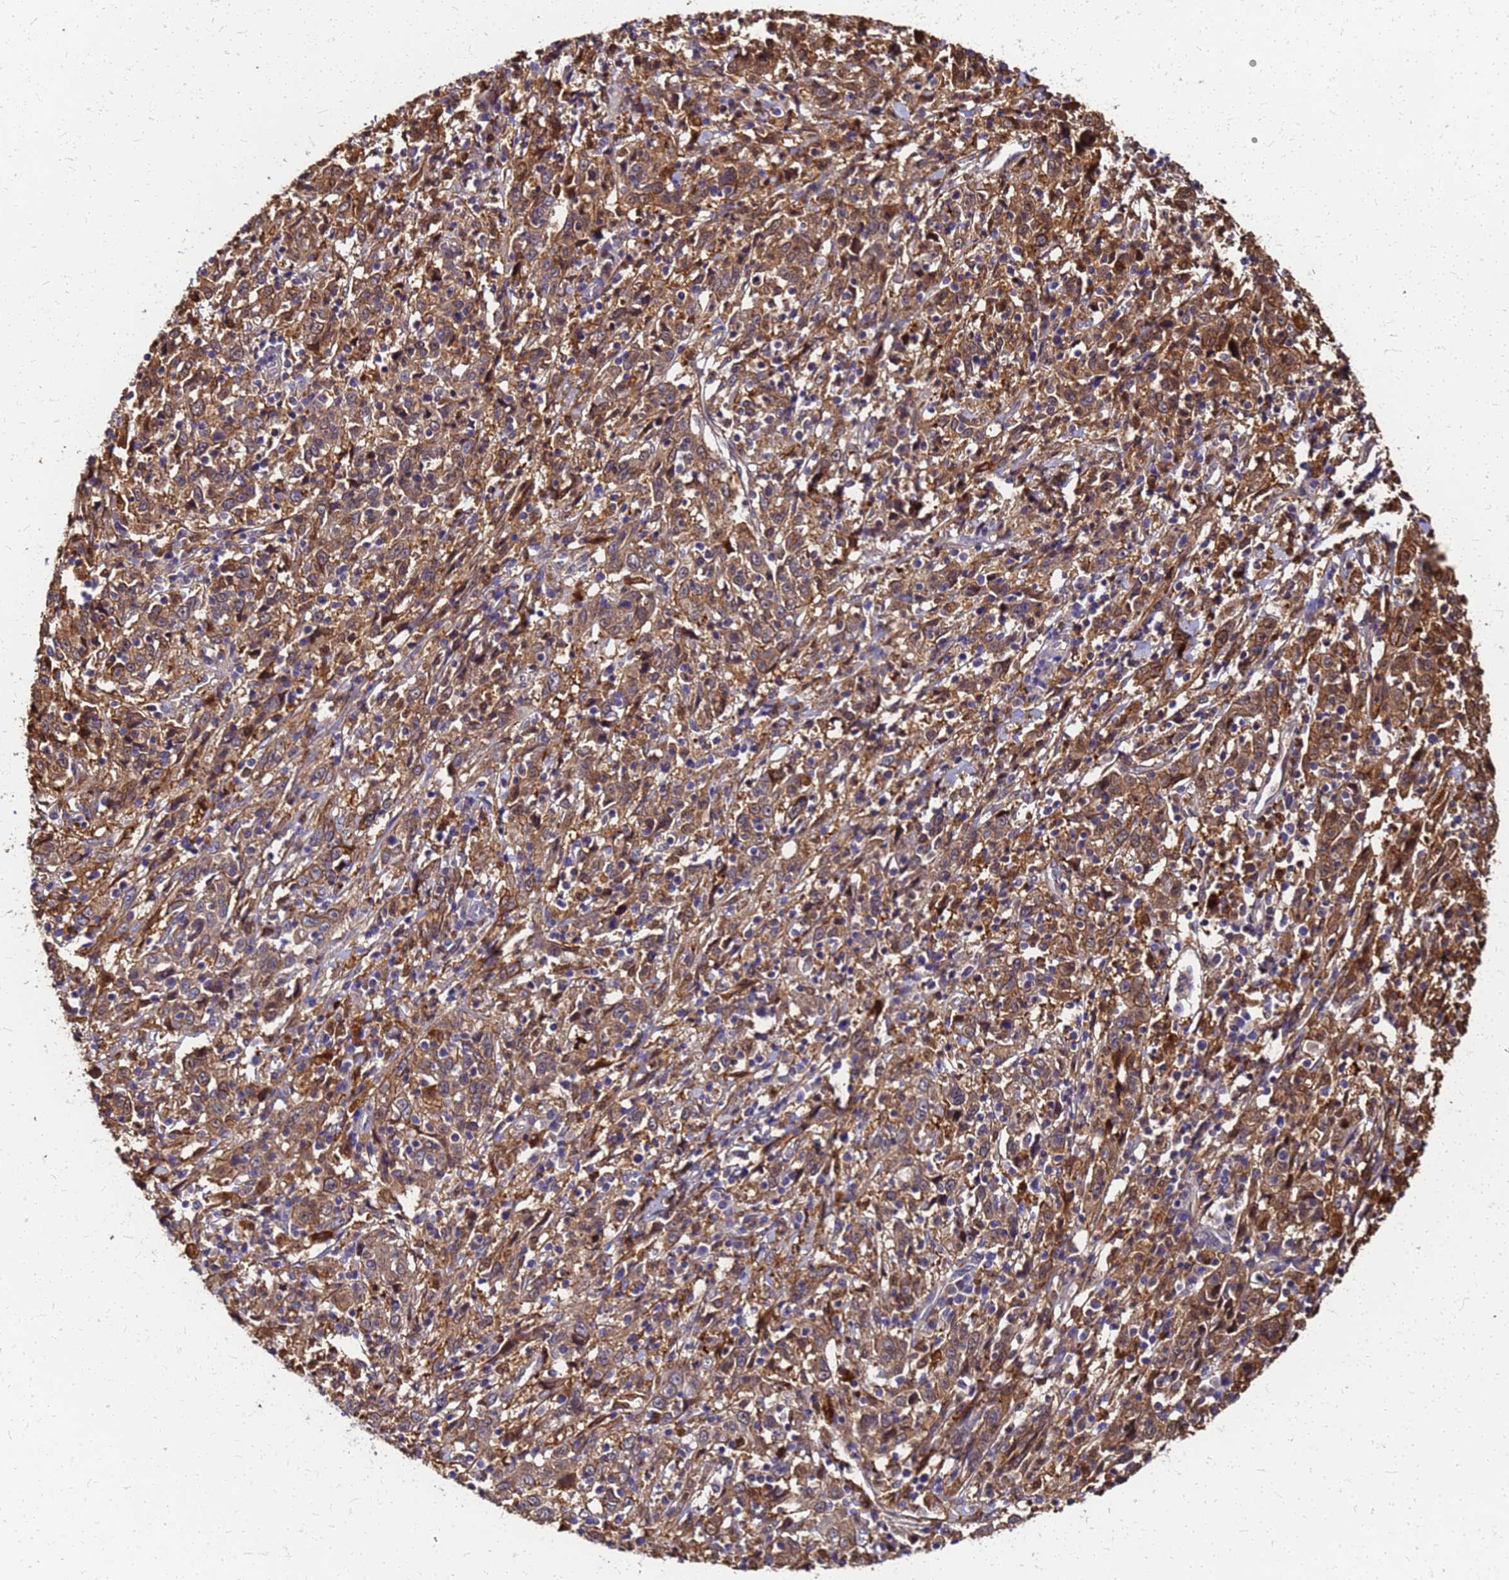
{"staining": {"intensity": "moderate", "quantity": ">75%", "location": "cytoplasmic/membranous,nuclear"}, "tissue": "cervical cancer", "cell_type": "Tumor cells", "image_type": "cancer", "snomed": [{"axis": "morphology", "description": "Squamous cell carcinoma, NOS"}, {"axis": "topography", "description": "Cervix"}], "caption": "The histopathology image shows immunohistochemical staining of cervical squamous cell carcinoma. There is moderate cytoplasmic/membranous and nuclear expression is present in approximately >75% of tumor cells. Nuclei are stained in blue.", "gene": "S100A11", "patient": {"sex": "female", "age": 46}}